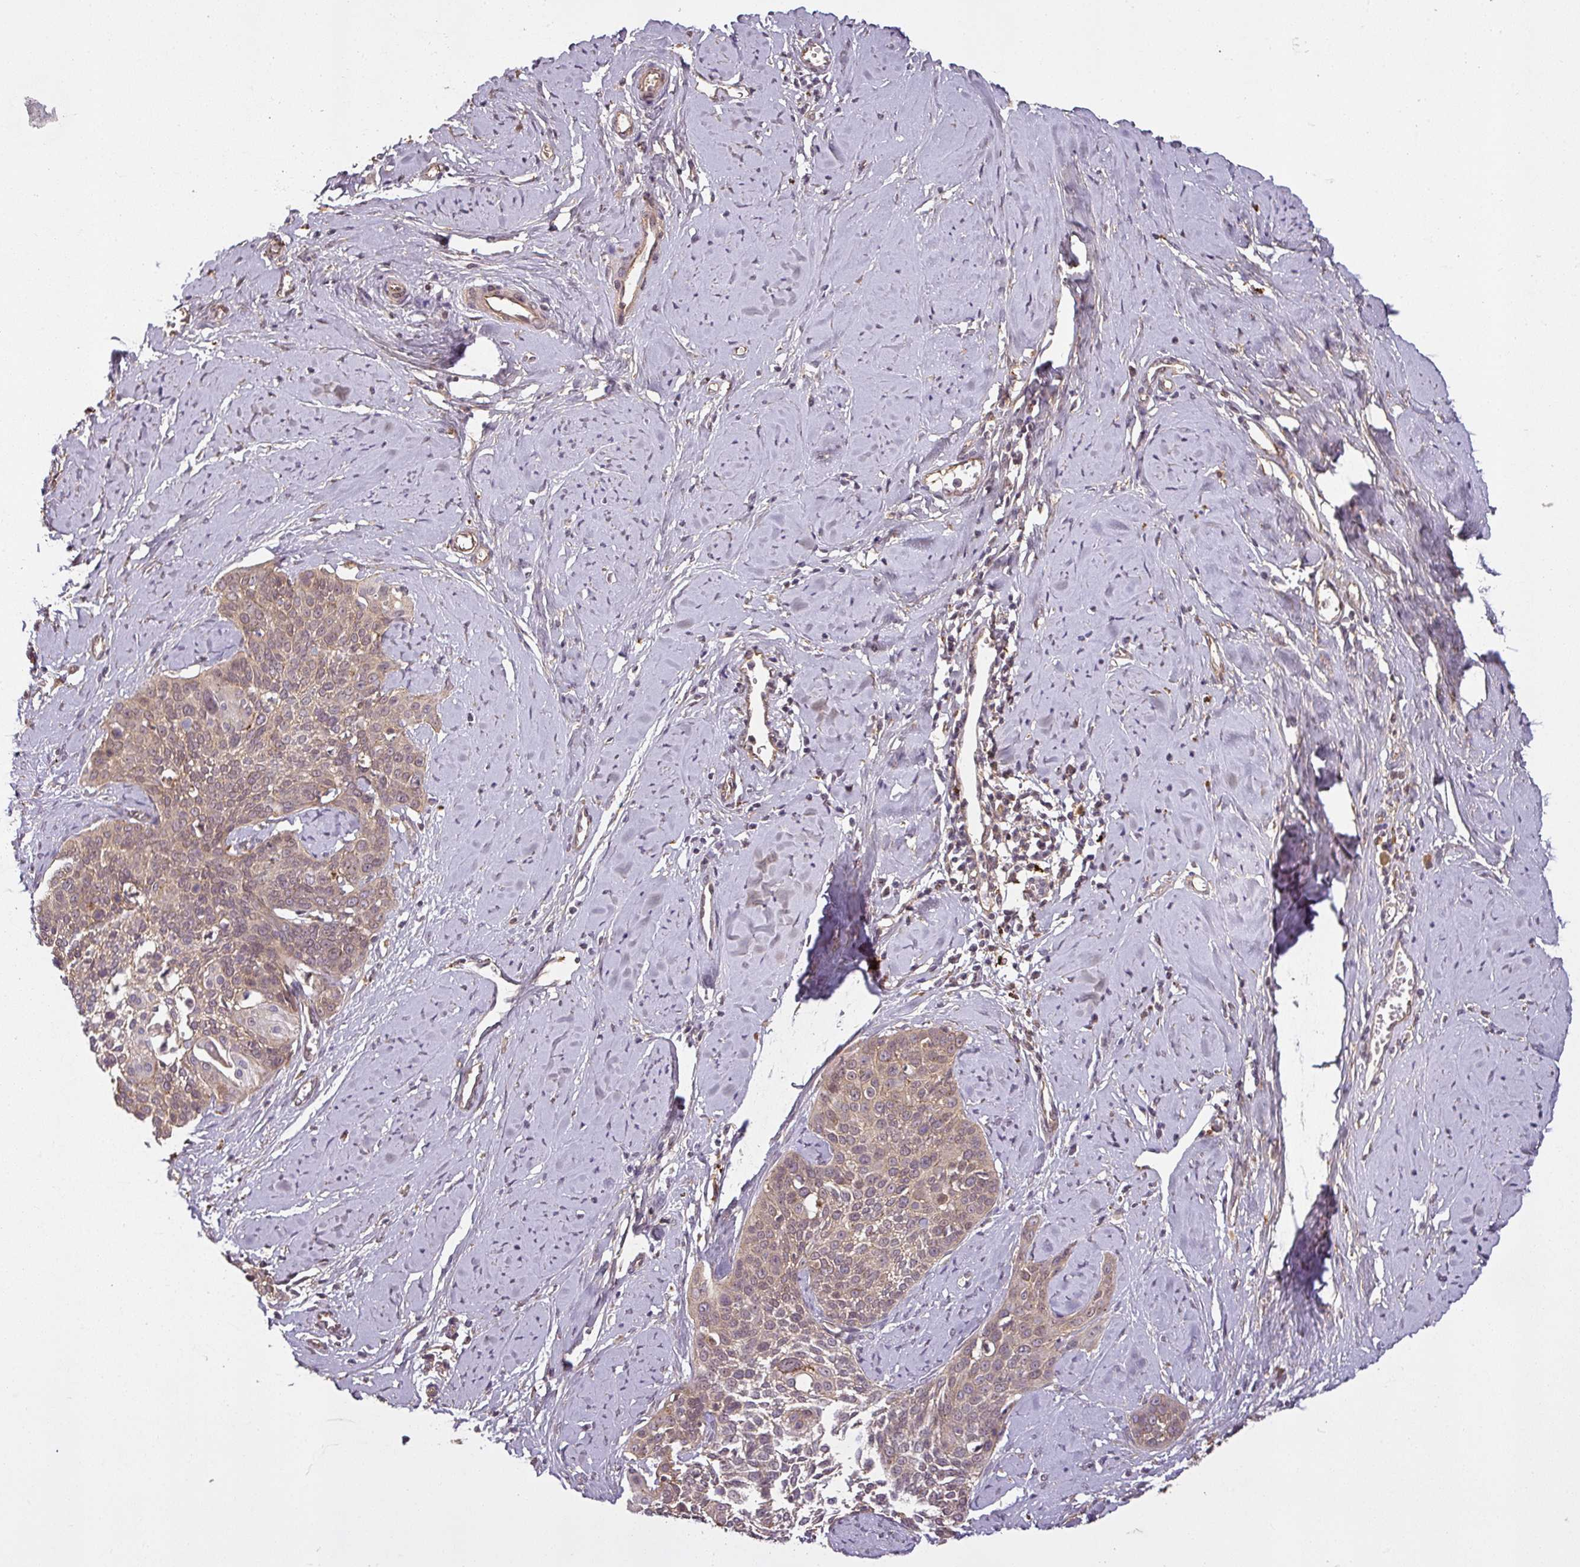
{"staining": {"intensity": "weak", "quantity": ">75%", "location": "cytoplasmic/membranous,nuclear"}, "tissue": "cervical cancer", "cell_type": "Tumor cells", "image_type": "cancer", "snomed": [{"axis": "morphology", "description": "Squamous cell carcinoma, NOS"}, {"axis": "topography", "description": "Cervix"}], "caption": "Human squamous cell carcinoma (cervical) stained with a brown dye shows weak cytoplasmic/membranous and nuclear positive staining in approximately >75% of tumor cells.", "gene": "DIMT1", "patient": {"sex": "female", "age": 44}}